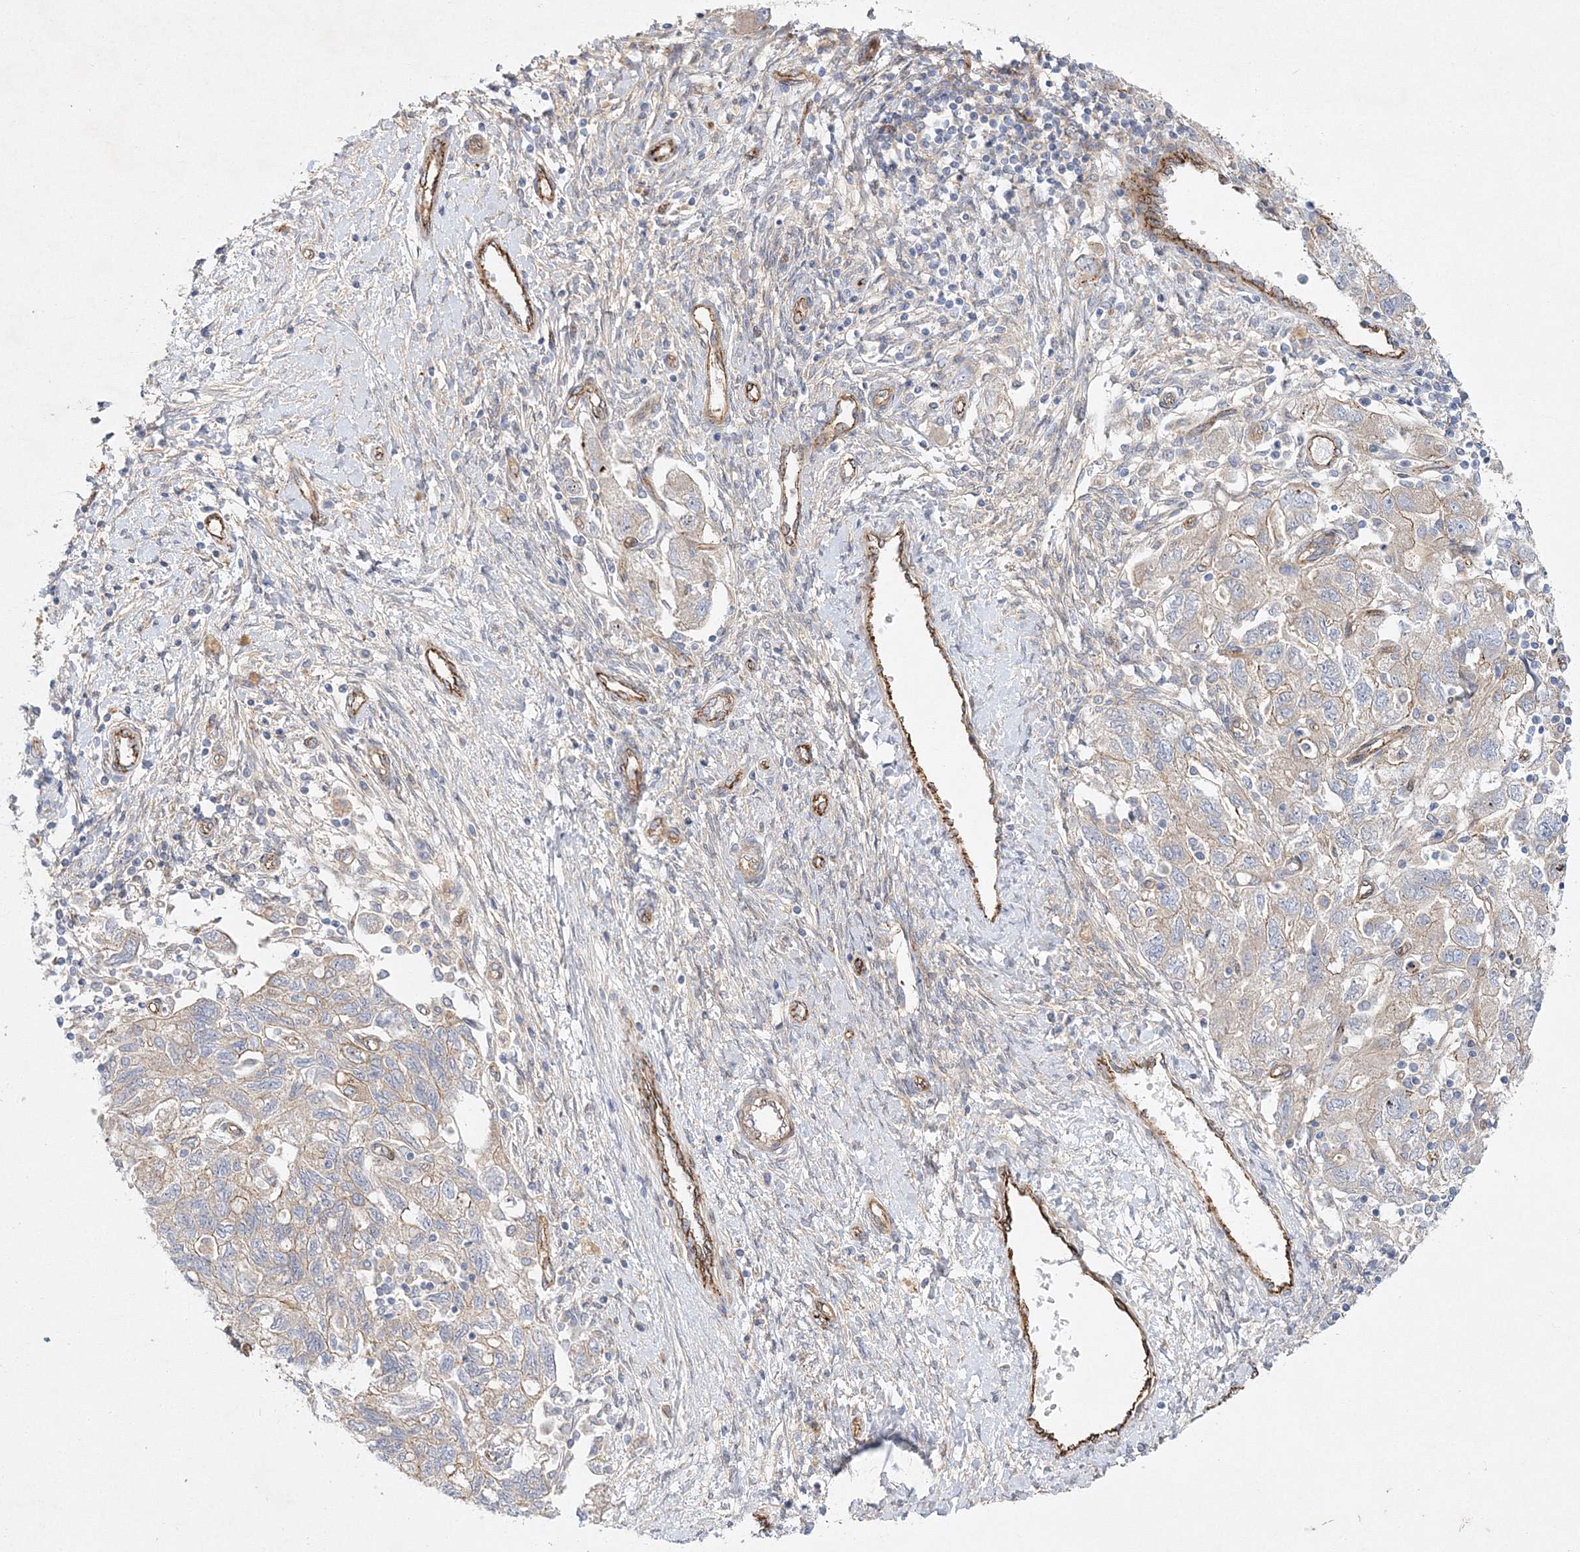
{"staining": {"intensity": "weak", "quantity": "<25%", "location": "cytoplasmic/membranous"}, "tissue": "ovarian cancer", "cell_type": "Tumor cells", "image_type": "cancer", "snomed": [{"axis": "morphology", "description": "Carcinoma, NOS"}, {"axis": "morphology", "description": "Cystadenocarcinoma, serous, NOS"}, {"axis": "topography", "description": "Ovary"}], "caption": "This image is of ovarian serous cystadenocarcinoma stained with immunohistochemistry to label a protein in brown with the nuclei are counter-stained blue. There is no positivity in tumor cells. Brightfield microscopy of IHC stained with DAB (brown) and hematoxylin (blue), captured at high magnification.", "gene": "ZFYVE16", "patient": {"sex": "female", "age": 69}}